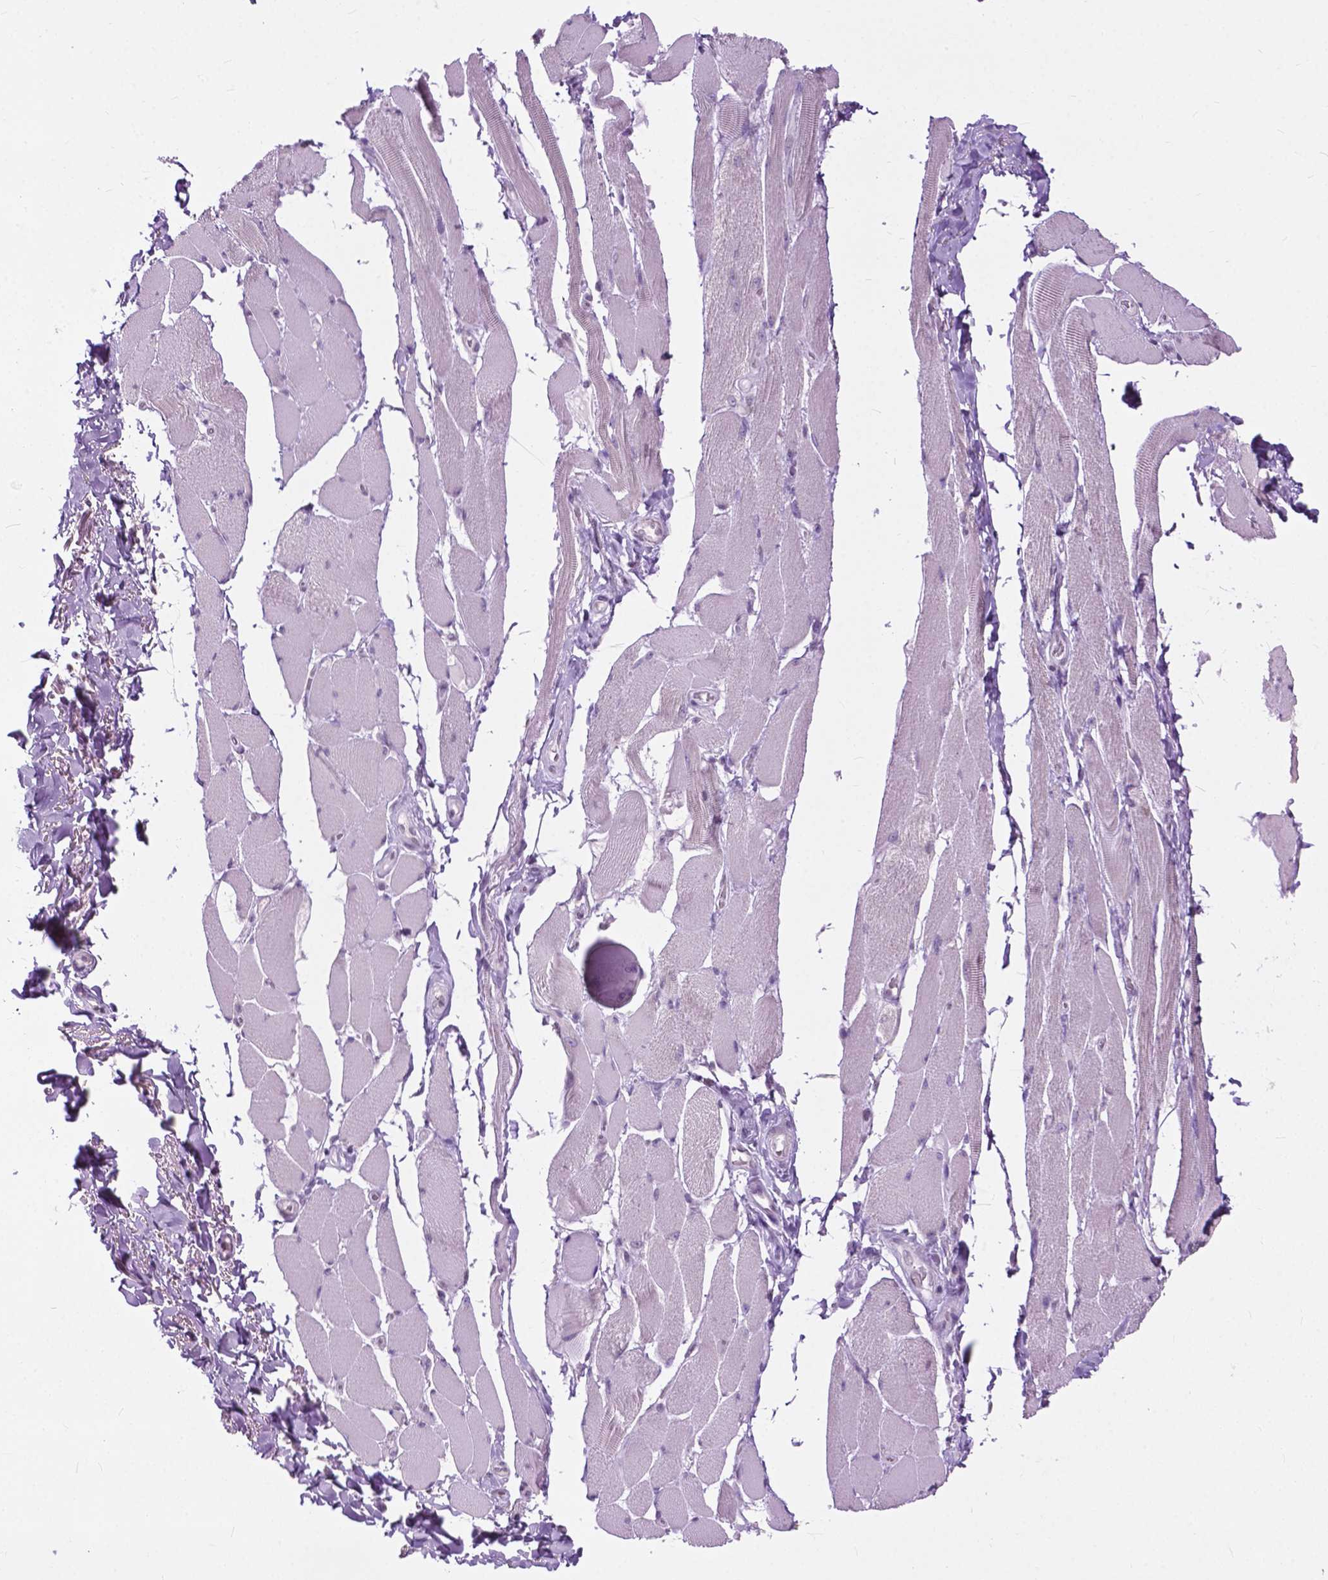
{"staining": {"intensity": "negative", "quantity": "none", "location": "none"}, "tissue": "skeletal muscle", "cell_type": "Myocytes", "image_type": "normal", "snomed": [{"axis": "morphology", "description": "Normal tissue, NOS"}, {"axis": "topography", "description": "Skeletal muscle"}, {"axis": "topography", "description": "Anal"}, {"axis": "topography", "description": "Peripheral nerve tissue"}], "caption": "Skeletal muscle stained for a protein using immunohistochemistry demonstrates no expression myocytes.", "gene": "GPR37L1", "patient": {"sex": "male", "age": 53}}